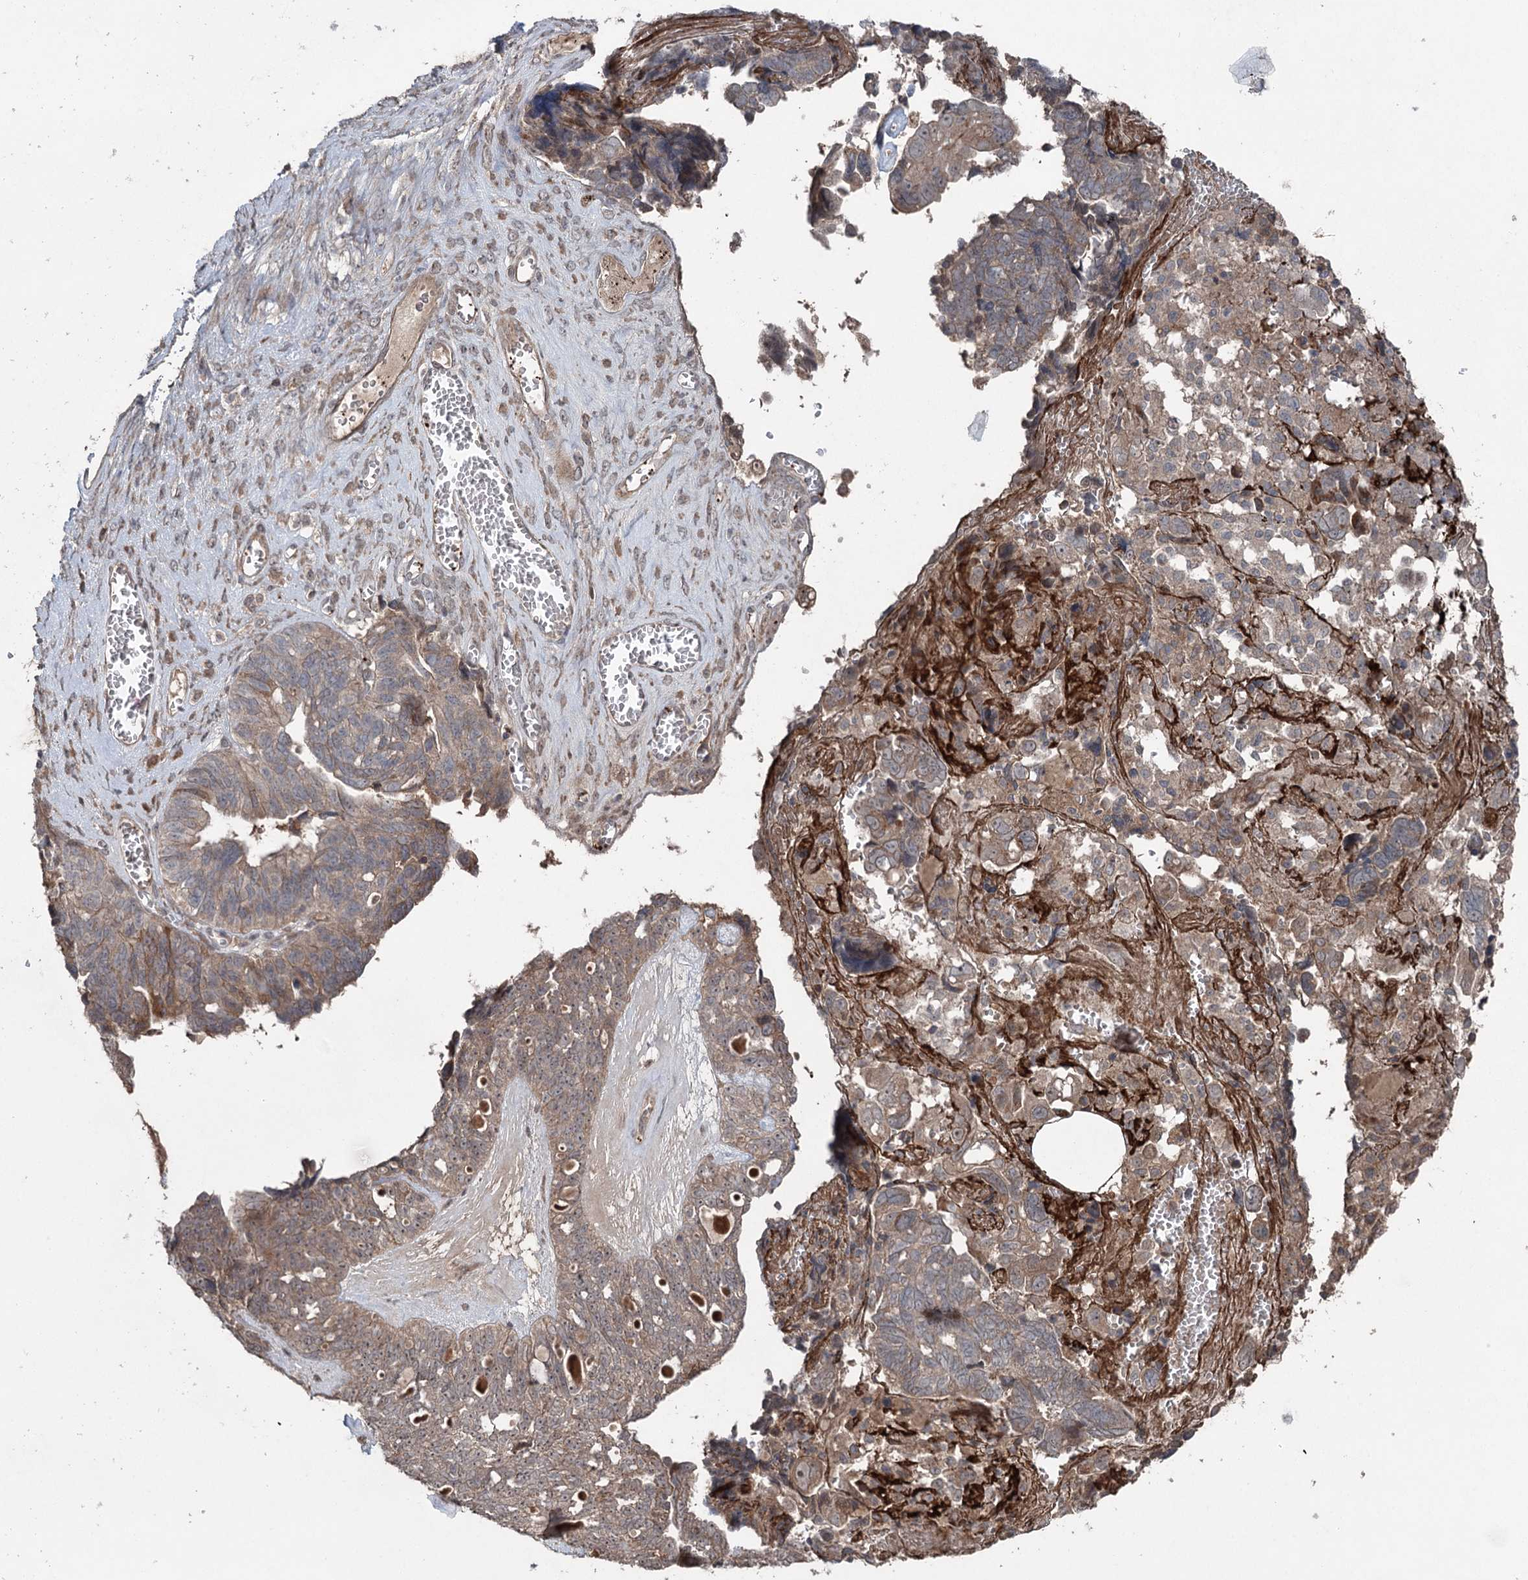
{"staining": {"intensity": "weak", "quantity": ">75%", "location": "cytoplasmic/membranous"}, "tissue": "ovarian cancer", "cell_type": "Tumor cells", "image_type": "cancer", "snomed": [{"axis": "morphology", "description": "Cystadenocarcinoma, serous, NOS"}, {"axis": "topography", "description": "Ovary"}], "caption": "Immunohistochemical staining of human ovarian serous cystadenocarcinoma demonstrates weak cytoplasmic/membranous protein expression in approximately >75% of tumor cells.", "gene": "MAPK8IP2", "patient": {"sex": "female", "age": 79}}